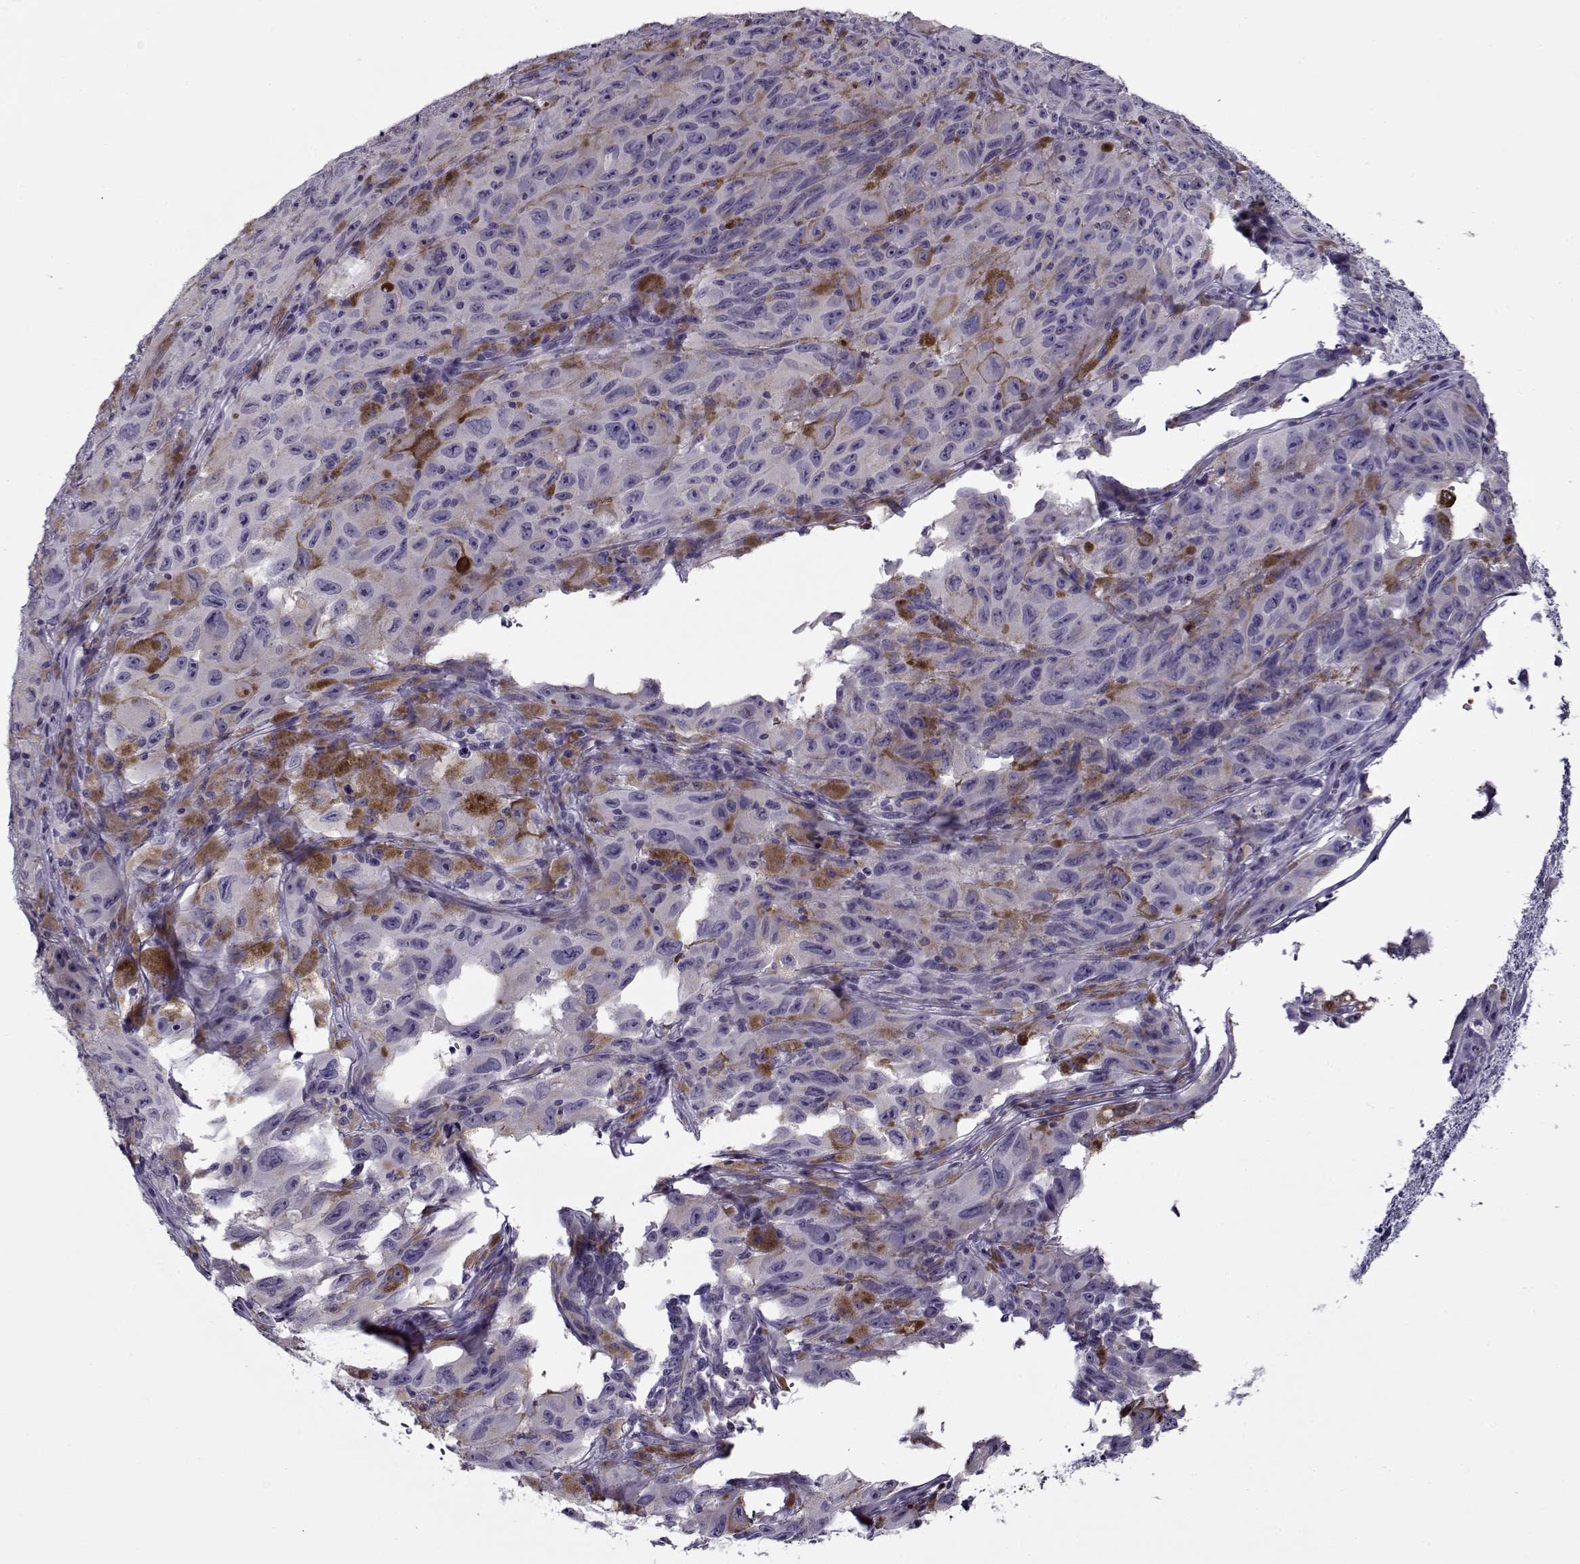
{"staining": {"intensity": "negative", "quantity": "none", "location": "none"}, "tissue": "melanoma", "cell_type": "Tumor cells", "image_type": "cancer", "snomed": [{"axis": "morphology", "description": "Malignant melanoma, NOS"}, {"axis": "topography", "description": "Vulva, labia, clitoris and Bartholin´s gland, NO"}], "caption": "There is no significant expression in tumor cells of melanoma. Nuclei are stained in blue.", "gene": "GAGE2A", "patient": {"sex": "female", "age": 75}}